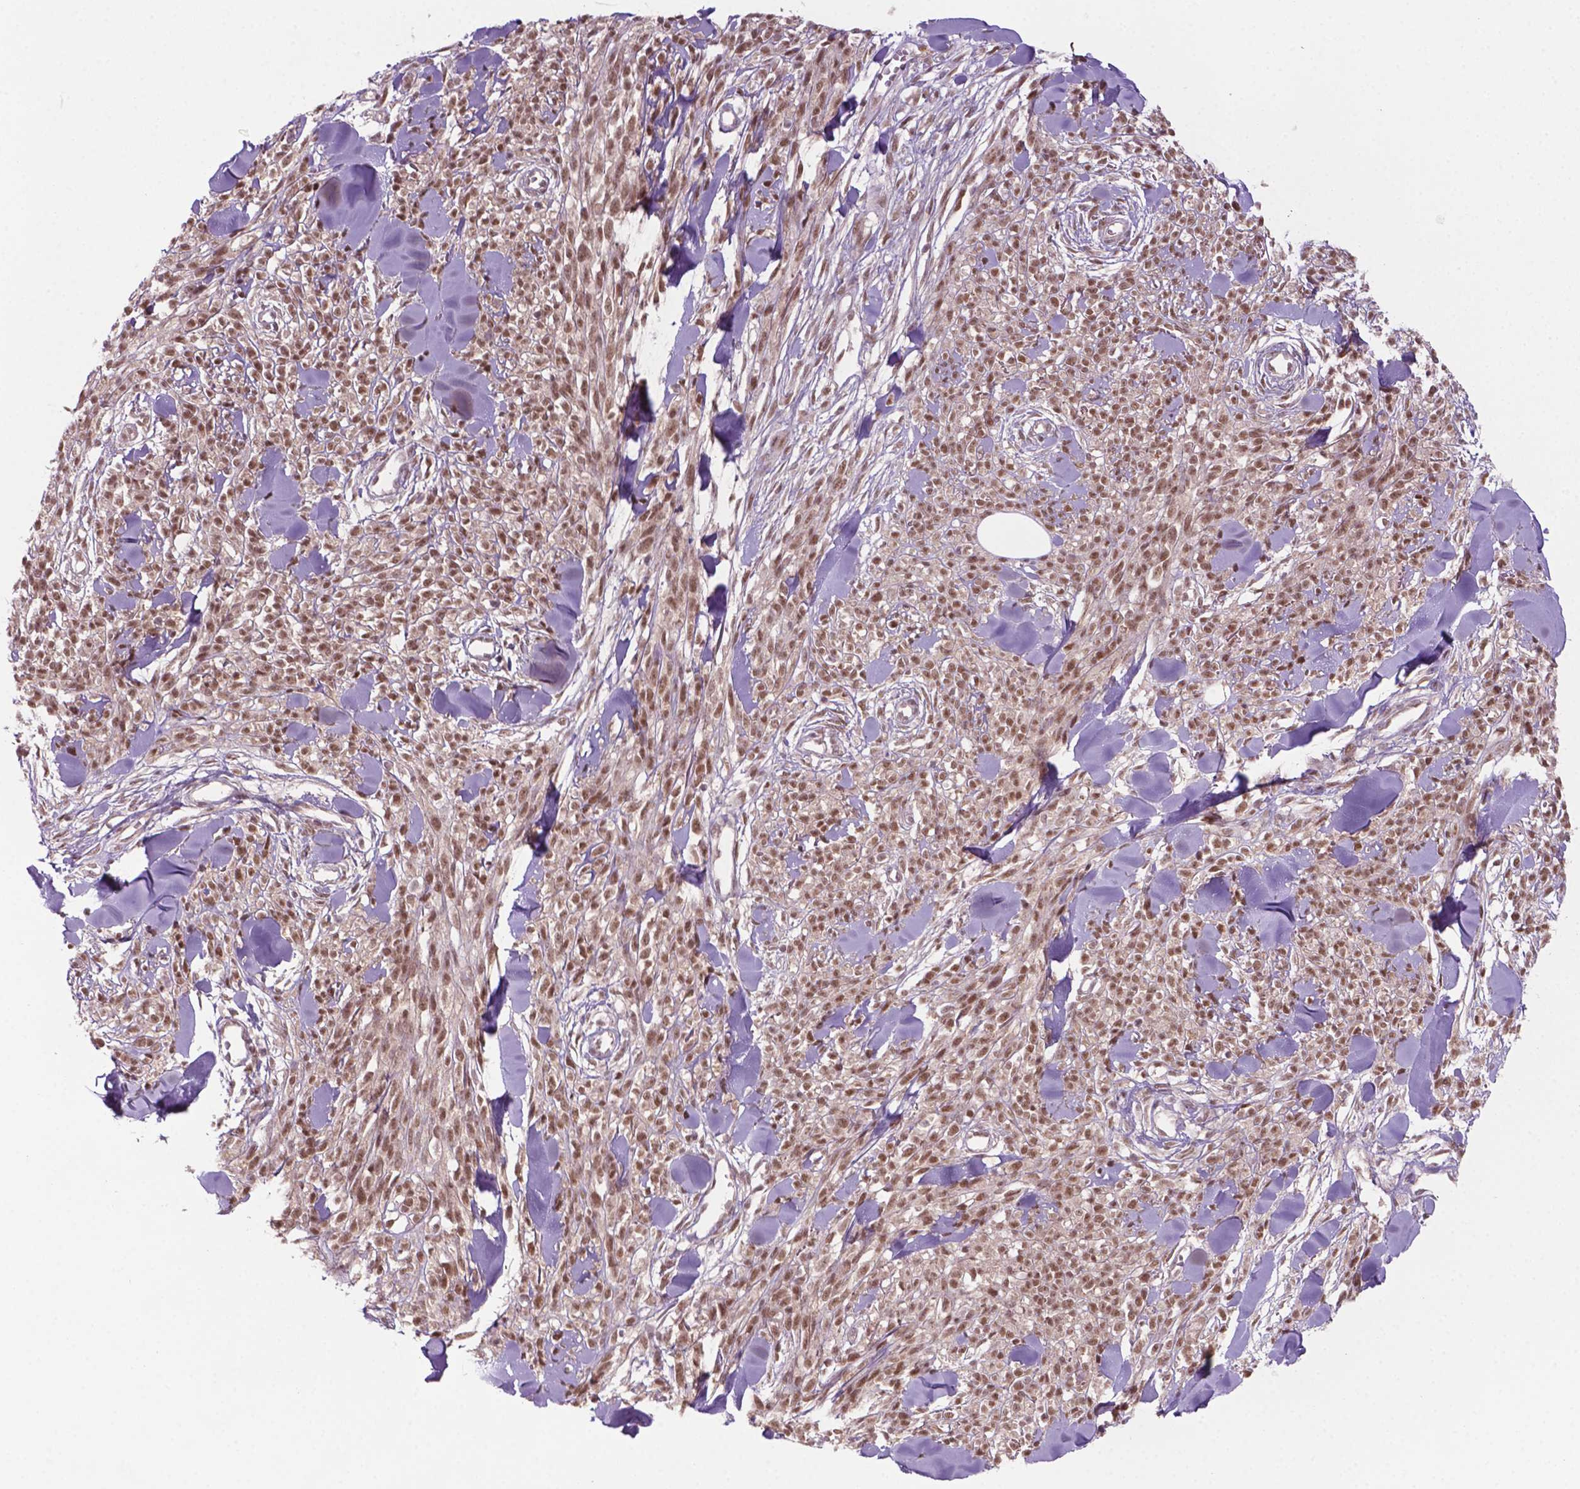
{"staining": {"intensity": "moderate", "quantity": ">75%", "location": "nuclear"}, "tissue": "melanoma", "cell_type": "Tumor cells", "image_type": "cancer", "snomed": [{"axis": "morphology", "description": "Malignant melanoma, NOS"}, {"axis": "topography", "description": "Skin"}, {"axis": "topography", "description": "Skin of trunk"}], "caption": "A brown stain highlights moderate nuclear positivity of a protein in melanoma tumor cells. Nuclei are stained in blue.", "gene": "PHAX", "patient": {"sex": "male", "age": 74}}